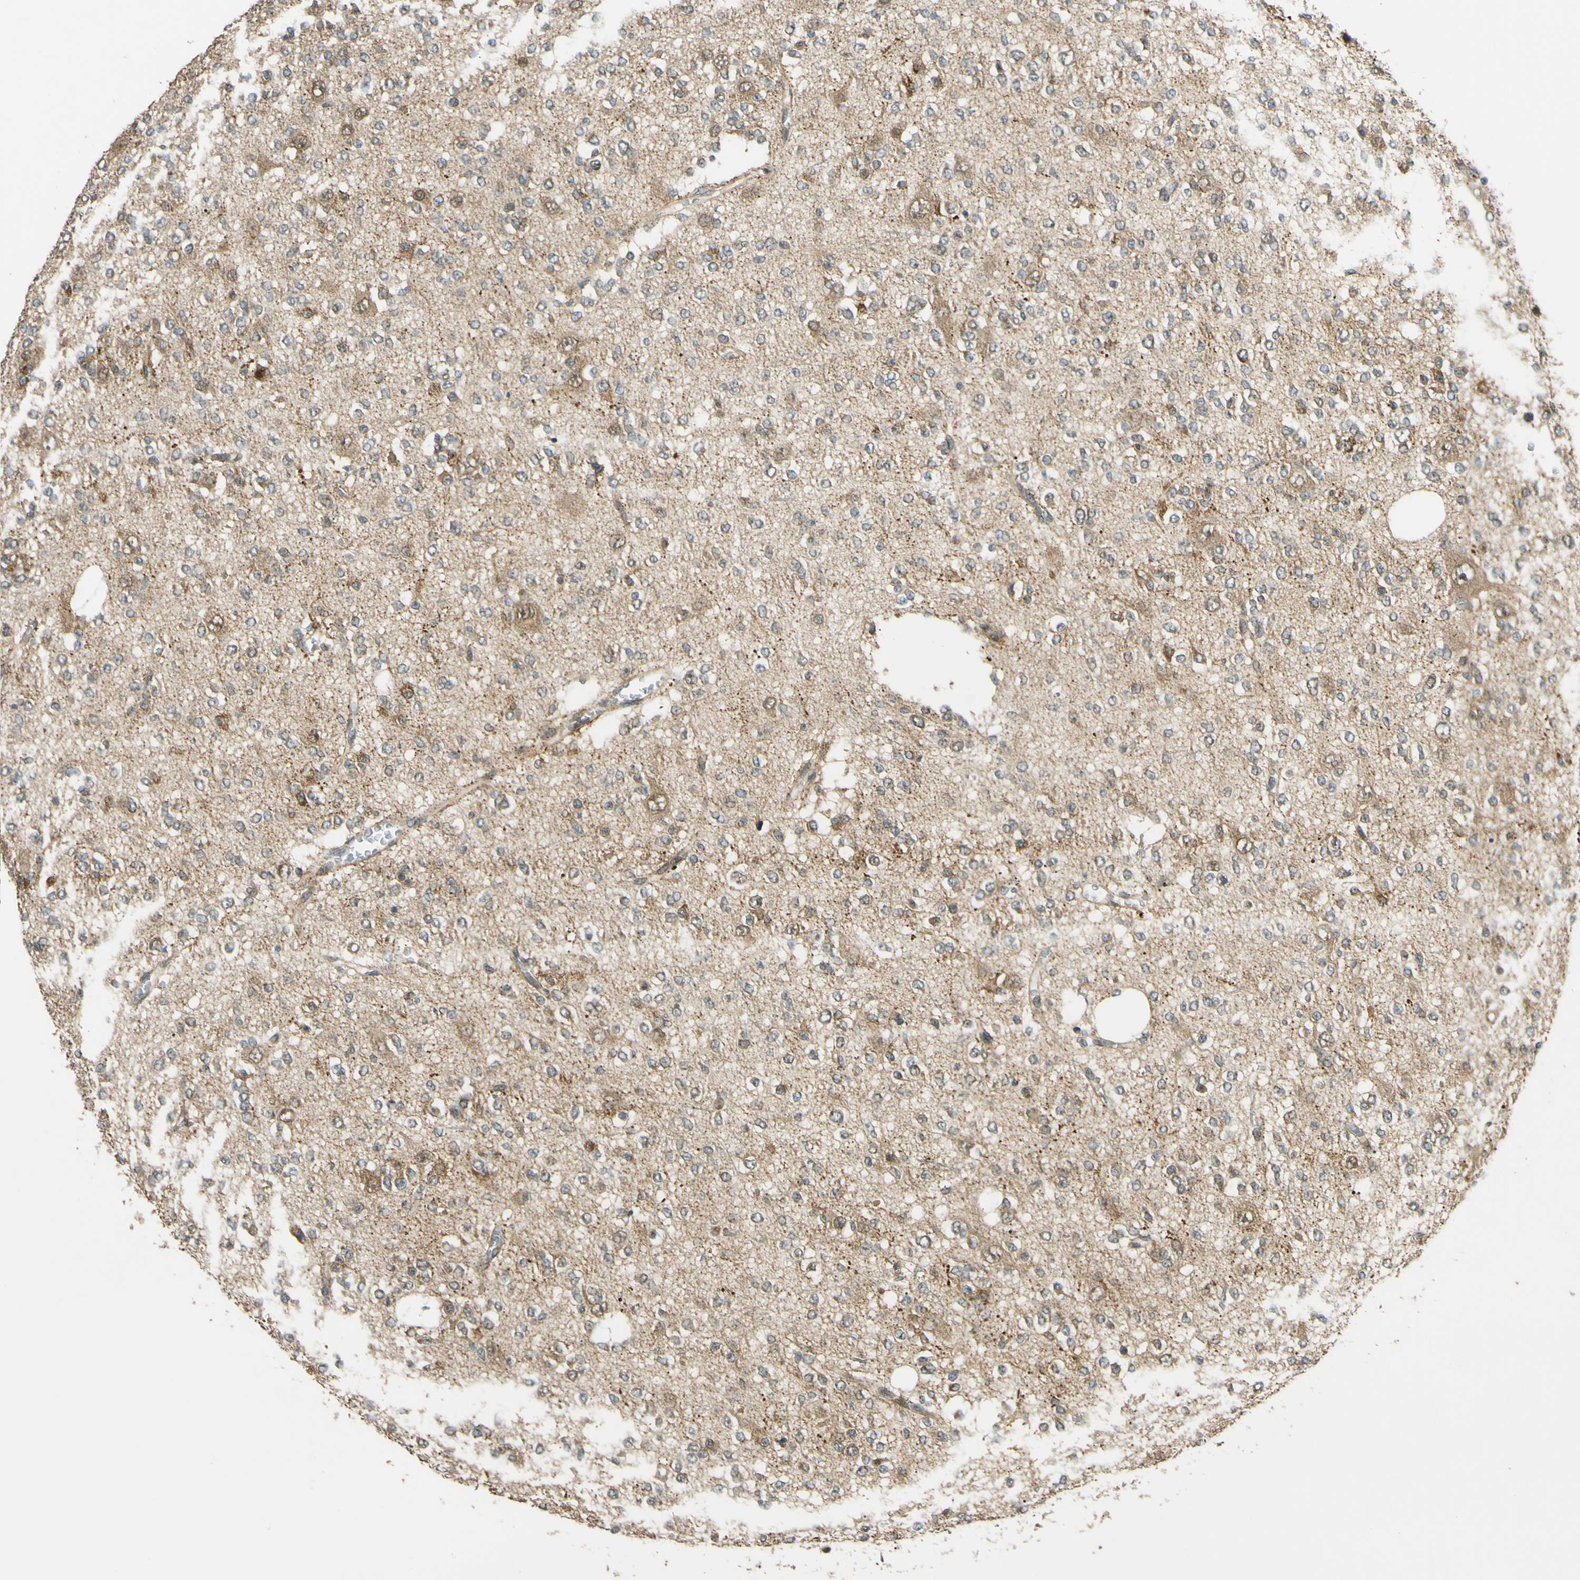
{"staining": {"intensity": "moderate", "quantity": "<25%", "location": "cytoplasmic/membranous"}, "tissue": "glioma", "cell_type": "Tumor cells", "image_type": "cancer", "snomed": [{"axis": "morphology", "description": "Glioma, malignant, Low grade"}, {"axis": "topography", "description": "Brain"}], "caption": "A low amount of moderate cytoplasmic/membranous expression is identified in about <25% of tumor cells in malignant glioma (low-grade) tissue. The staining was performed using DAB to visualize the protein expression in brown, while the nuclei were stained in blue with hematoxylin (Magnification: 20x).", "gene": "ABCC8", "patient": {"sex": "male", "age": 38}}